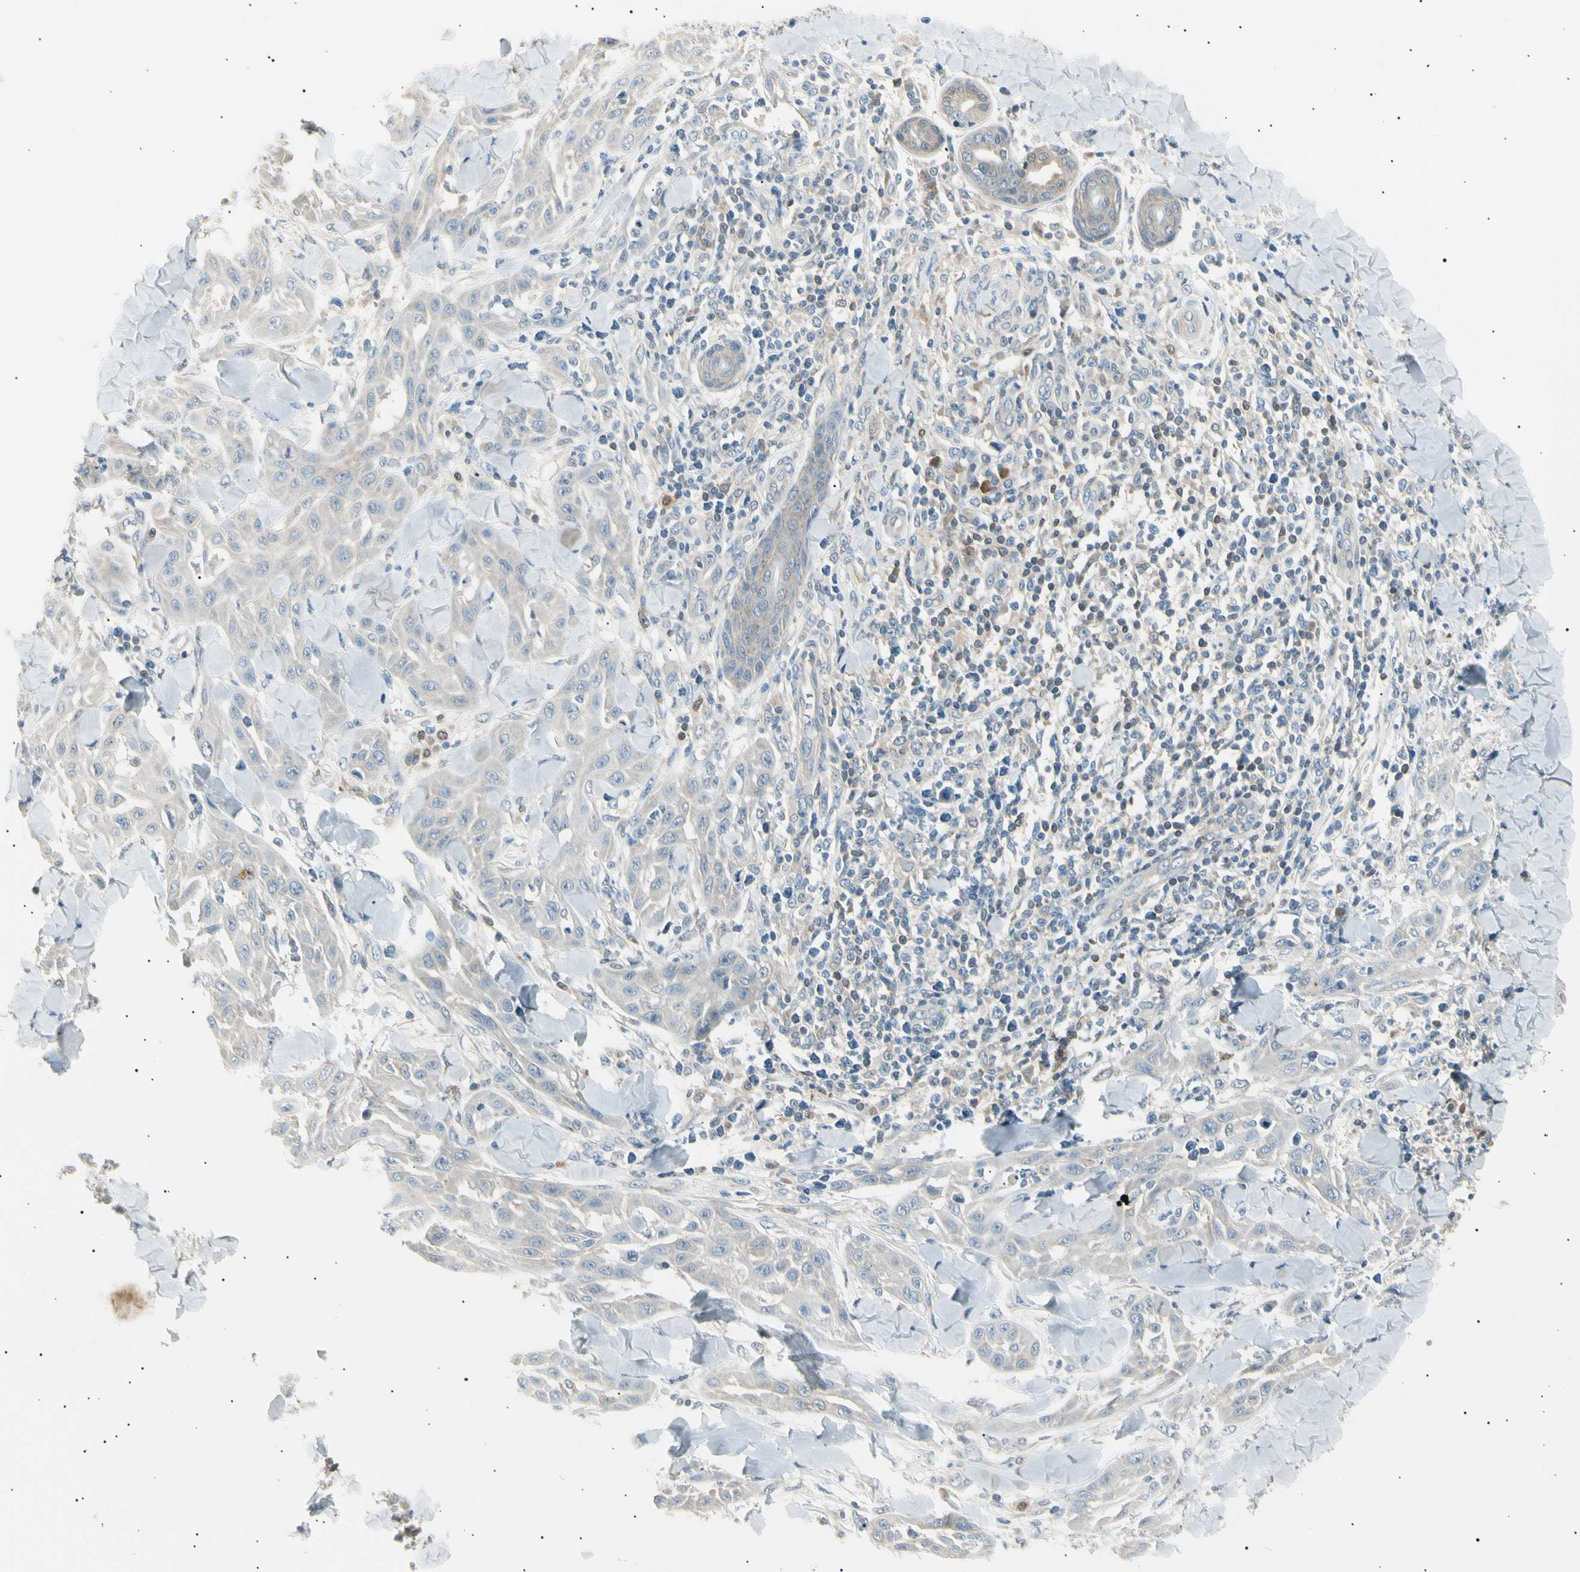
{"staining": {"intensity": "negative", "quantity": "none", "location": "none"}, "tissue": "skin cancer", "cell_type": "Tumor cells", "image_type": "cancer", "snomed": [{"axis": "morphology", "description": "Squamous cell carcinoma, NOS"}, {"axis": "topography", "description": "Skin"}], "caption": "A high-resolution photomicrograph shows immunohistochemistry (IHC) staining of skin cancer (squamous cell carcinoma), which reveals no significant staining in tumor cells.", "gene": "LHPP", "patient": {"sex": "male", "age": 24}}